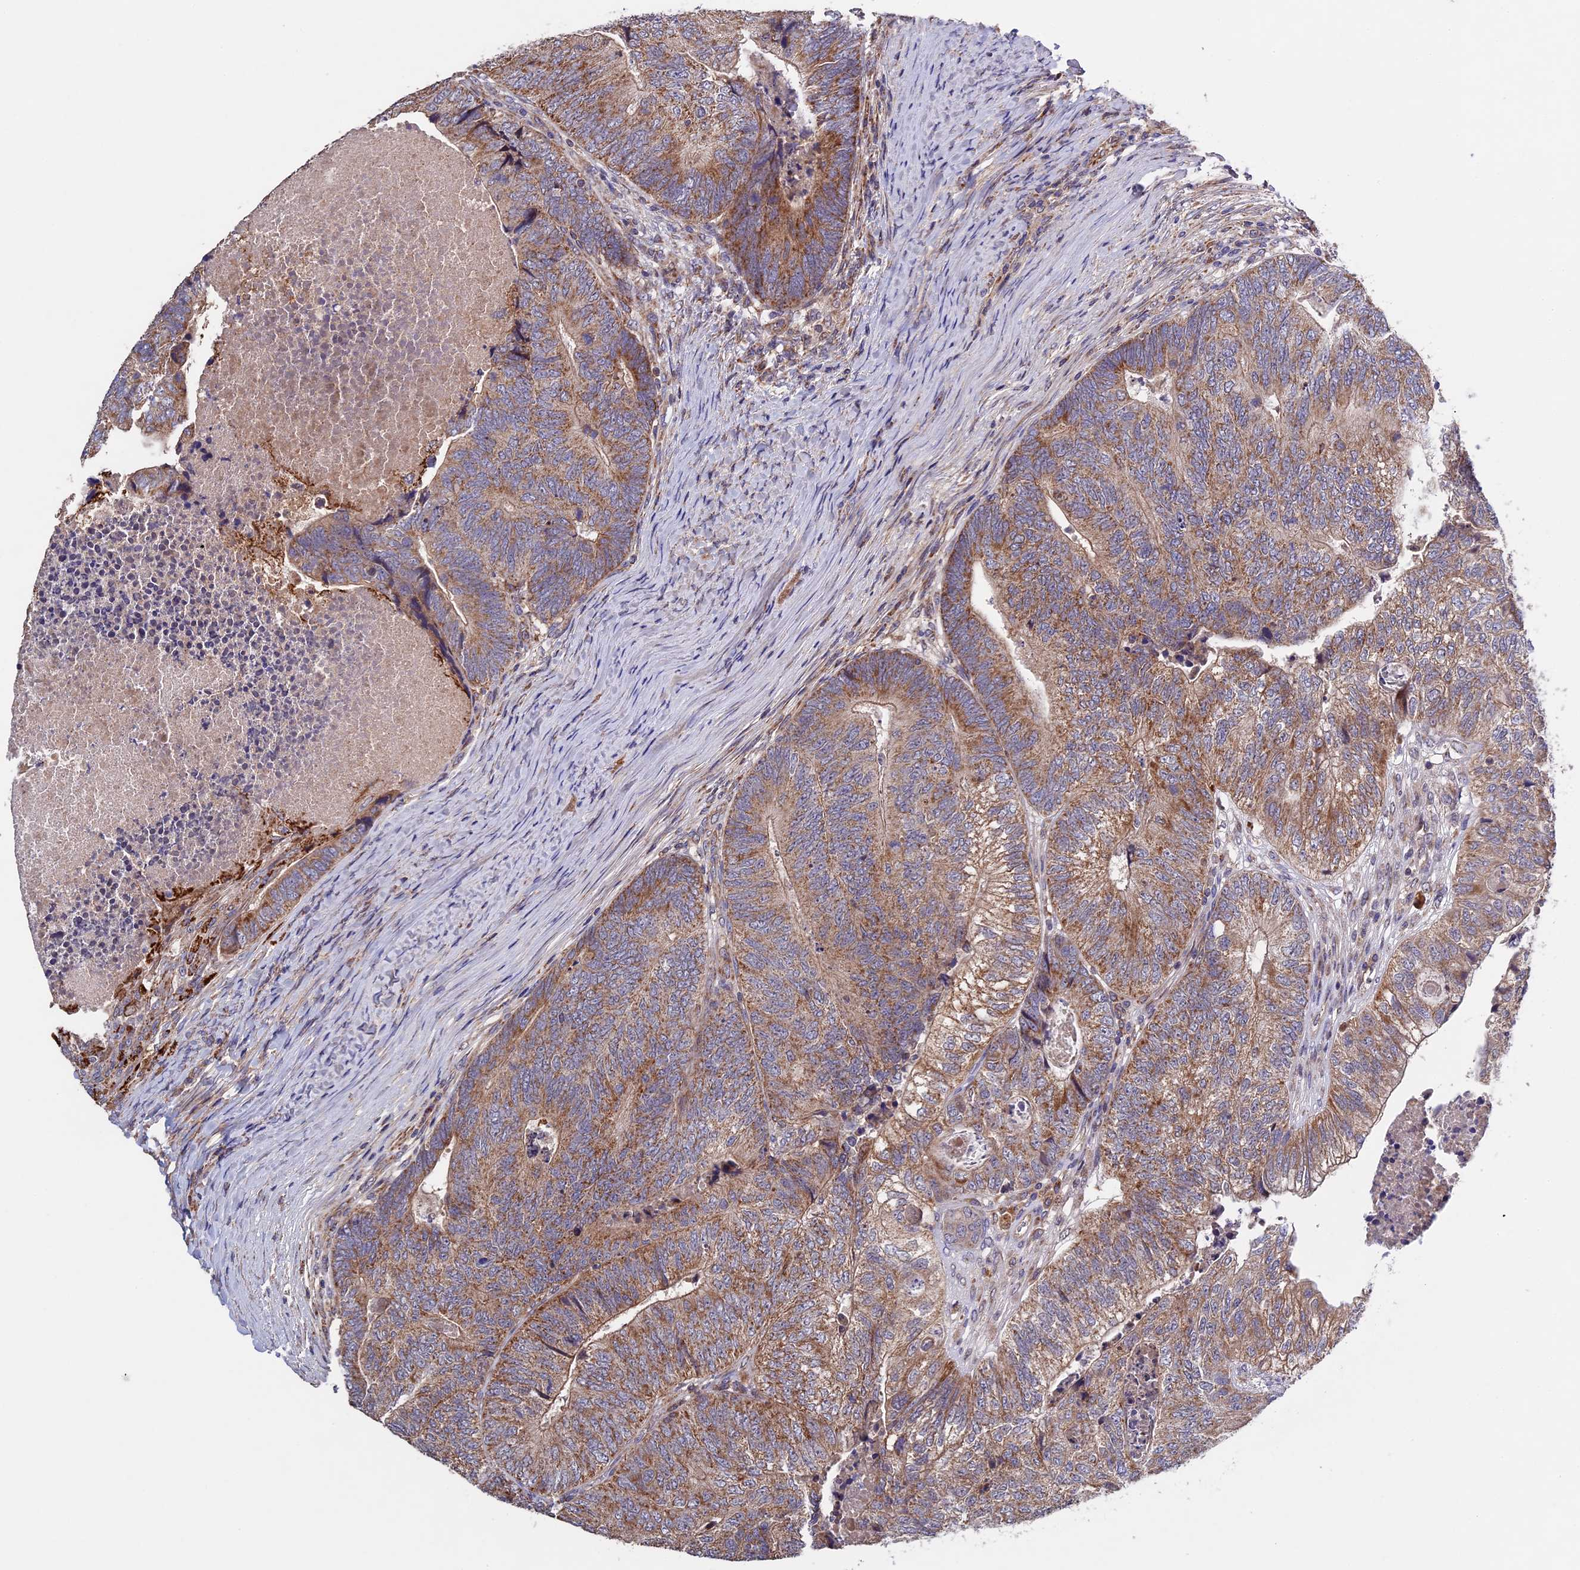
{"staining": {"intensity": "moderate", "quantity": ">75%", "location": "cytoplasmic/membranous"}, "tissue": "colorectal cancer", "cell_type": "Tumor cells", "image_type": "cancer", "snomed": [{"axis": "morphology", "description": "Adenocarcinoma, NOS"}, {"axis": "topography", "description": "Colon"}], "caption": "Moderate cytoplasmic/membranous positivity for a protein is identified in approximately >75% of tumor cells of colorectal cancer using IHC.", "gene": "RNF17", "patient": {"sex": "female", "age": 67}}